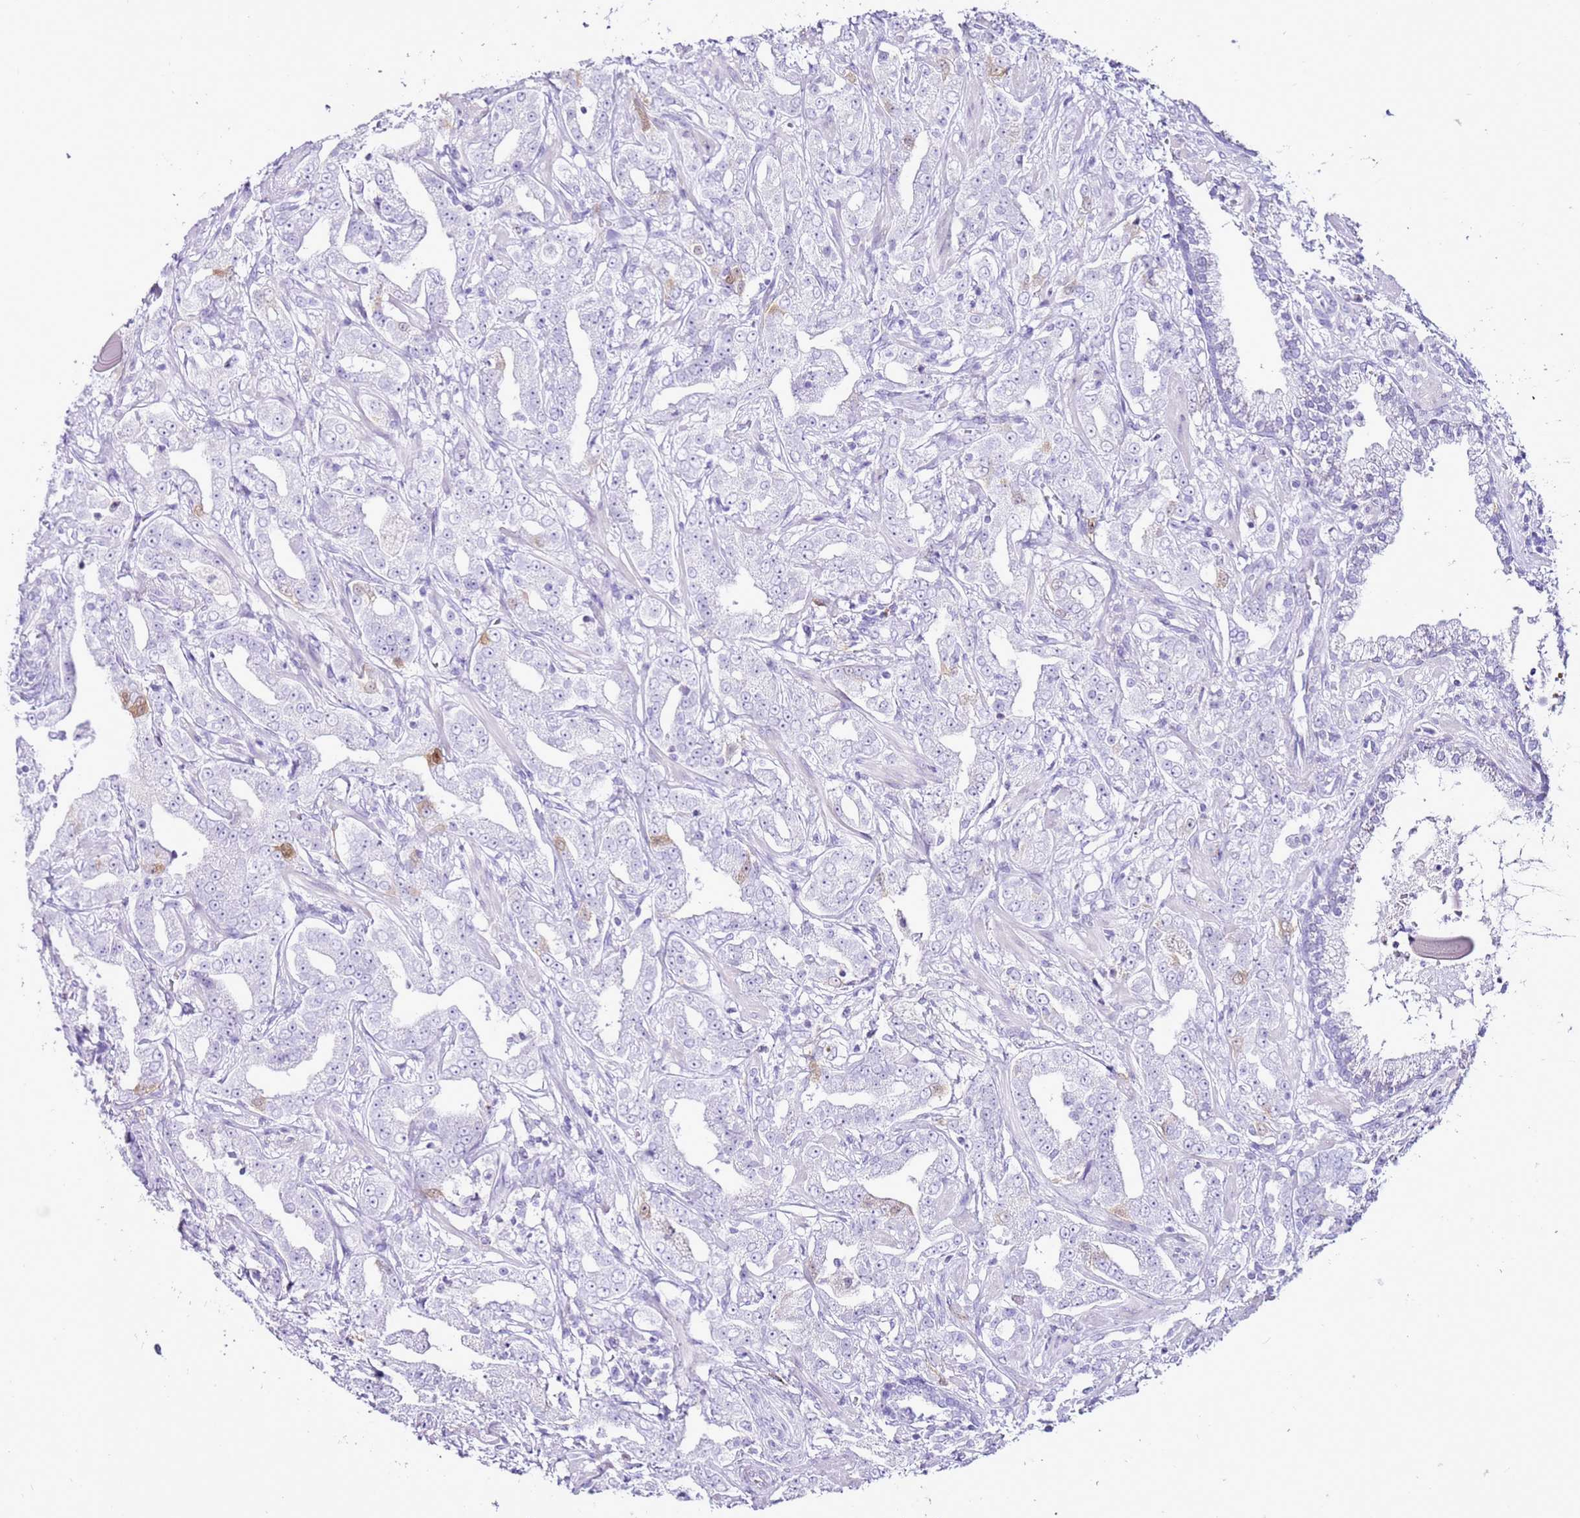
{"staining": {"intensity": "moderate", "quantity": "<25%", "location": "cytoplasmic/membranous"}, "tissue": "prostate cancer", "cell_type": "Tumor cells", "image_type": "cancer", "snomed": [{"axis": "morphology", "description": "Adenocarcinoma, High grade"}, {"axis": "topography", "description": "Prostate"}], "caption": "The photomicrograph reveals staining of prostate cancer, revealing moderate cytoplasmic/membranous protein positivity (brown color) within tumor cells. (Stains: DAB (3,3'-diaminobenzidine) in brown, nuclei in blue, Microscopy: brightfield microscopy at high magnification).", "gene": "SPC25", "patient": {"sex": "male", "age": 63}}